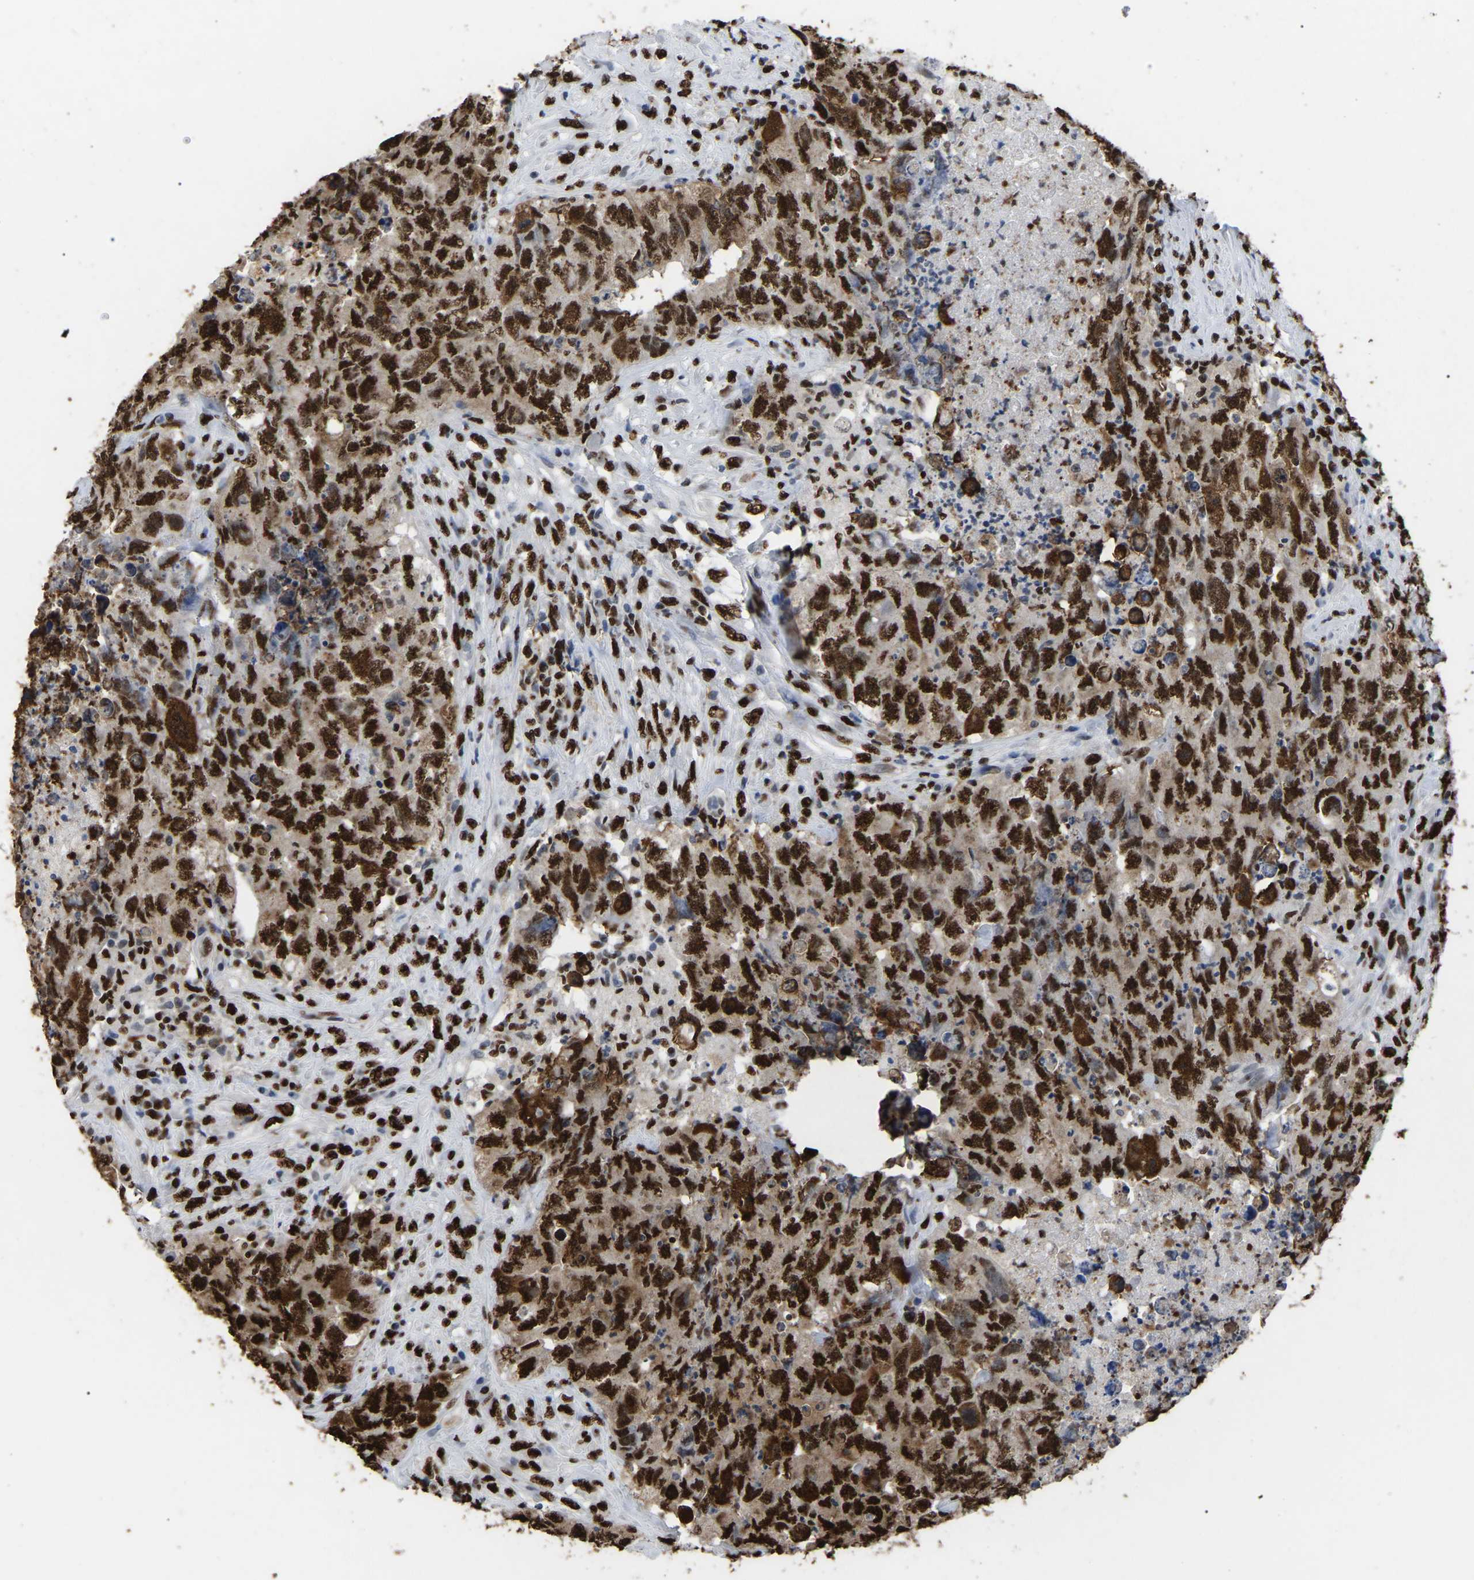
{"staining": {"intensity": "strong", "quantity": ">75%", "location": "nuclear"}, "tissue": "testis cancer", "cell_type": "Tumor cells", "image_type": "cancer", "snomed": [{"axis": "morphology", "description": "Carcinoma, Embryonal, NOS"}, {"axis": "topography", "description": "Testis"}], "caption": "A high amount of strong nuclear positivity is appreciated in approximately >75% of tumor cells in testis cancer (embryonal carcinoma) tissue.", "gene": "RBL2", "patient": {"sex": "male", "age": 32}}